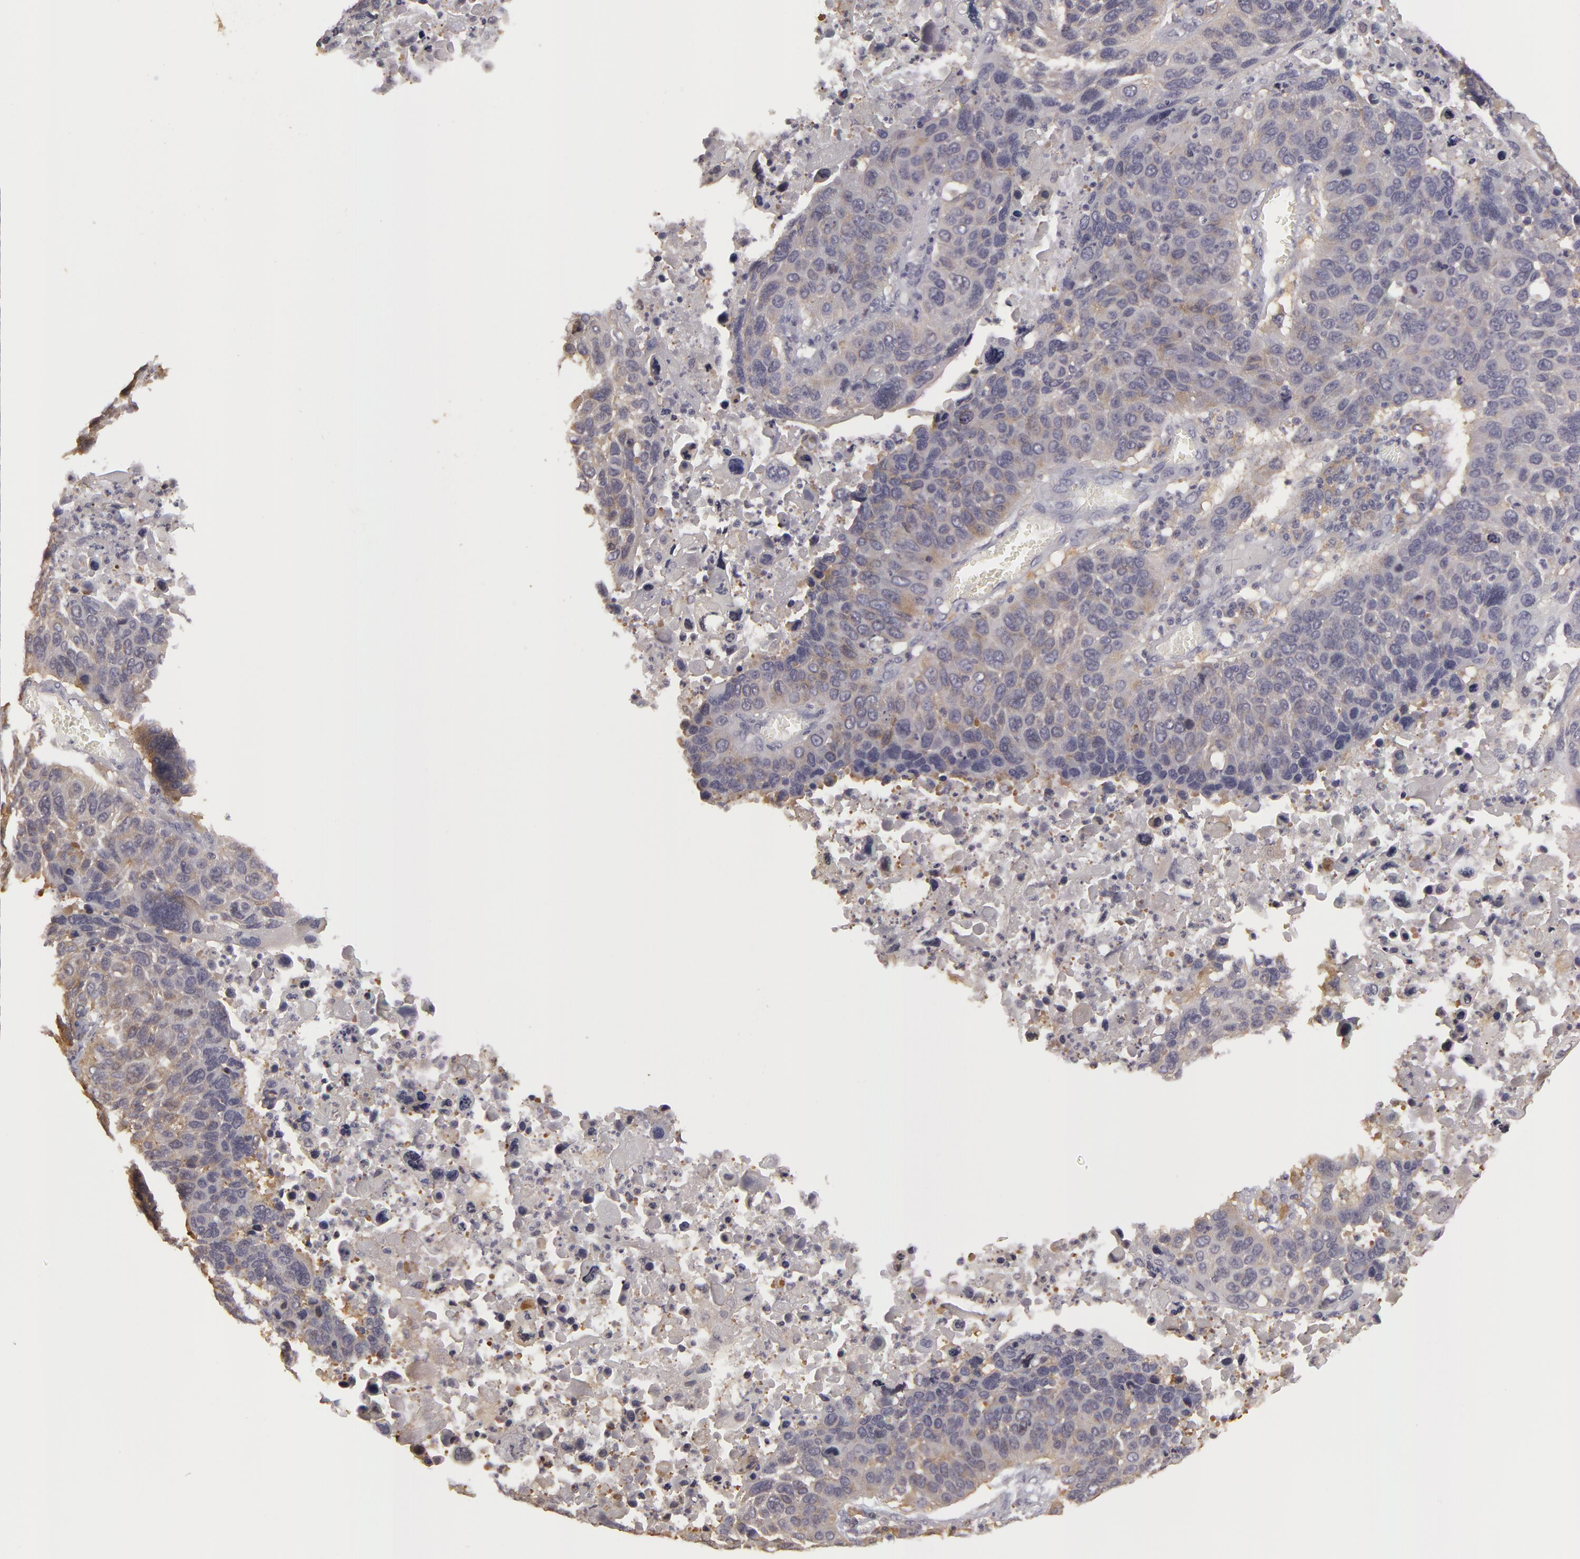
{"staining": {"intensity": "negative", "quantity": "none", "location": "none"}, "tissue": "lung cancer", "cell_type": "Tumor cells", "image_type": "cancer", "snomed": [{"axis": "morphology", "description": "Squamous cell carcinoma, NOS"}, {"axis": "topography", "description": "Lung"}], "caption": "This micrograph is of lung squamous cell carcinoma stained with immunohistochemistry to label a protein in brown with the nuclei are counter-stained blue. There is no expression in tumor cells.", "gene": "GNPDA1", "patient": {"sex": "male", "age": 68}}